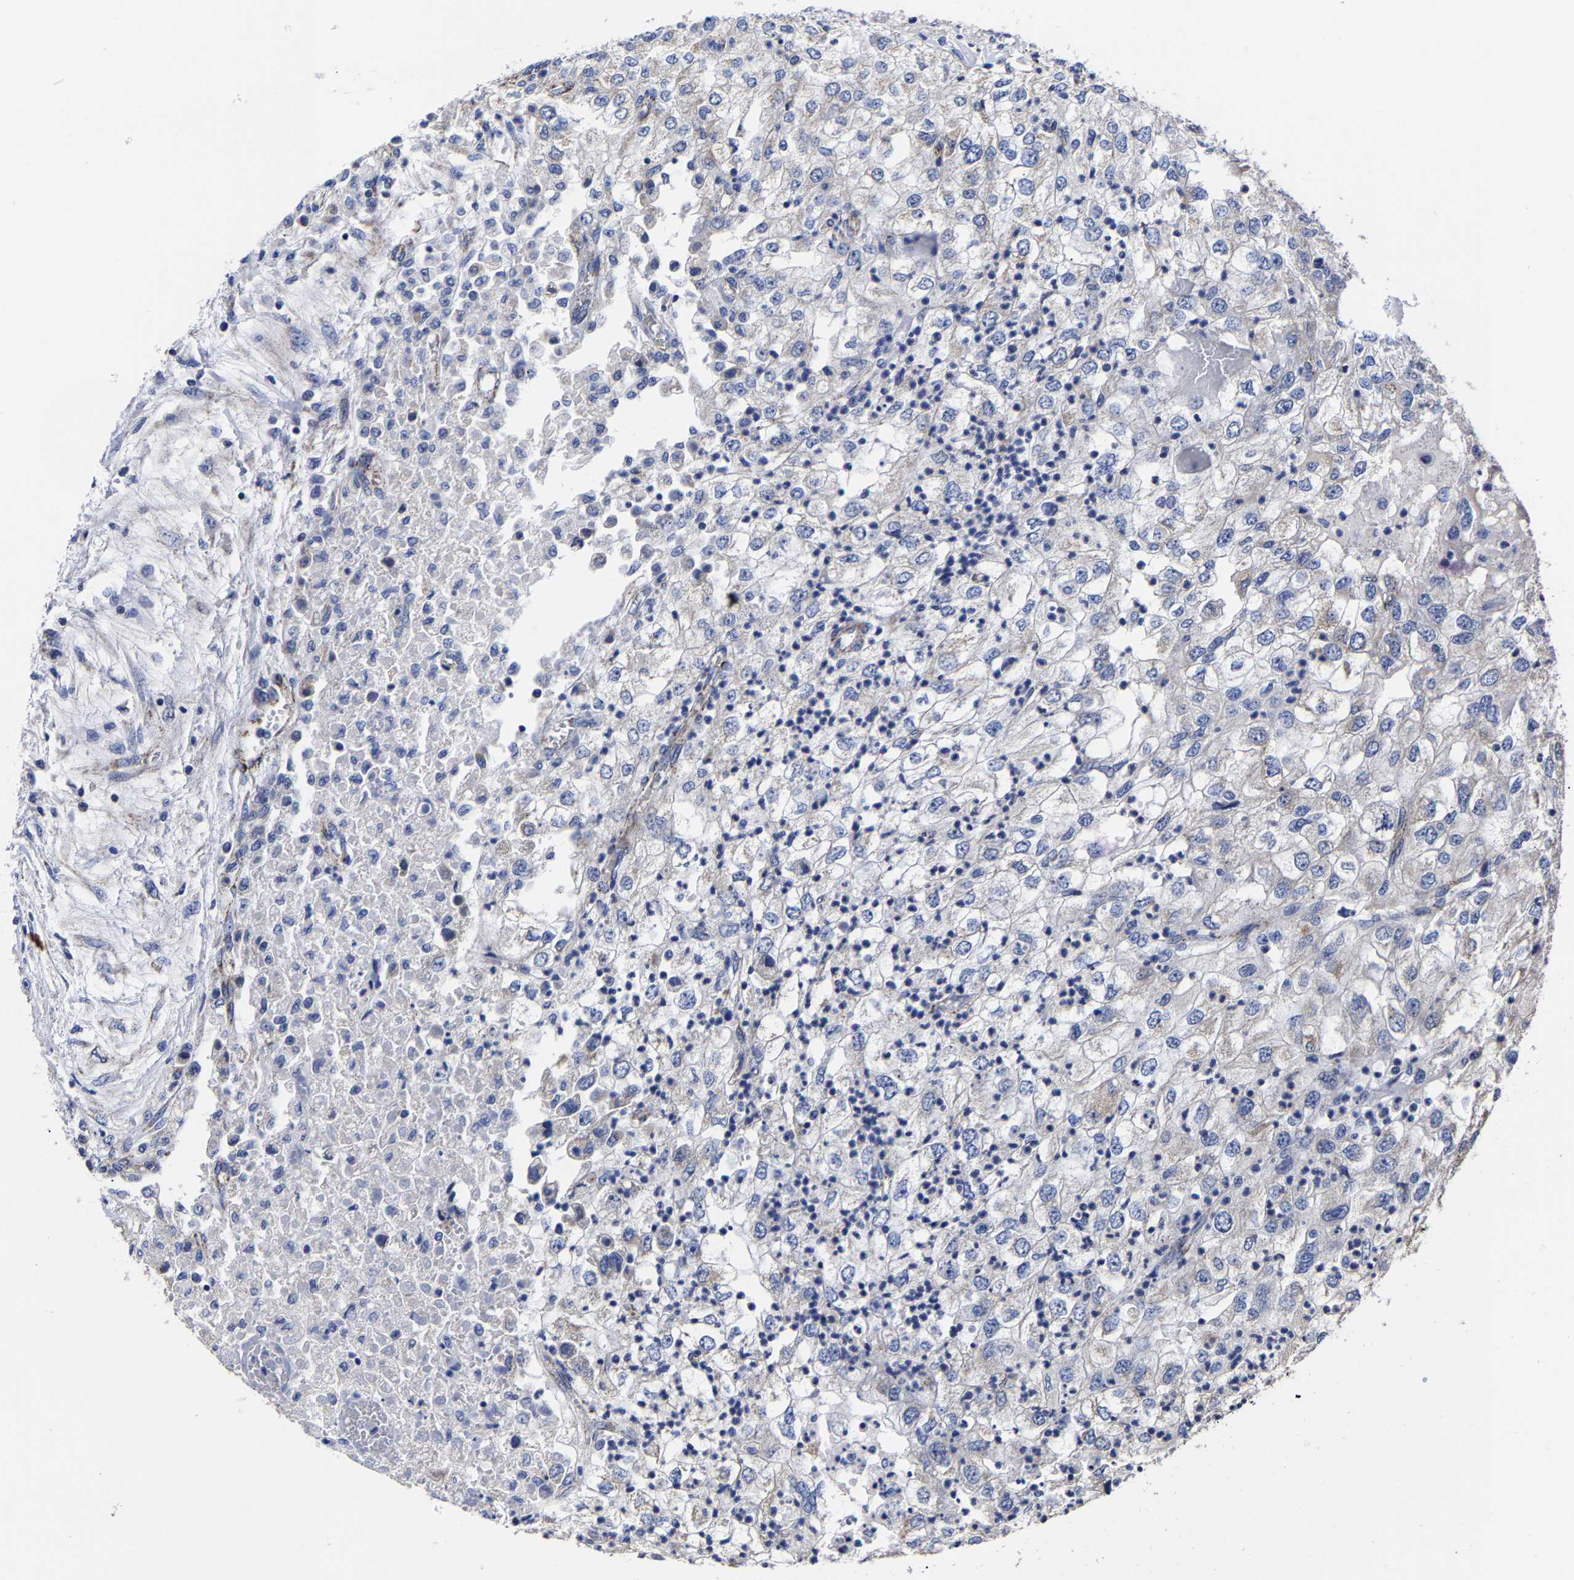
{"staining": {"intensity": "negative", "quantity": "none", "location": "none"}, "tissue": "renal cancer", "cell_type": "Tumor cells", "image_type": "cancer", "snomed": [{"axis": "morphology", "description": "Adenocarcinoma, NOS"}, {"axis": "topography", "description": "Kidney"}], "caption": "An immunohistochemistry (IHC) histopathology image of adenocarcinoma (renal) is shown. There is no staining in tumor cells of adenocarcinoma (renal).", "gene": "AASS", "patient": {"sex": "female", "age": 54}}